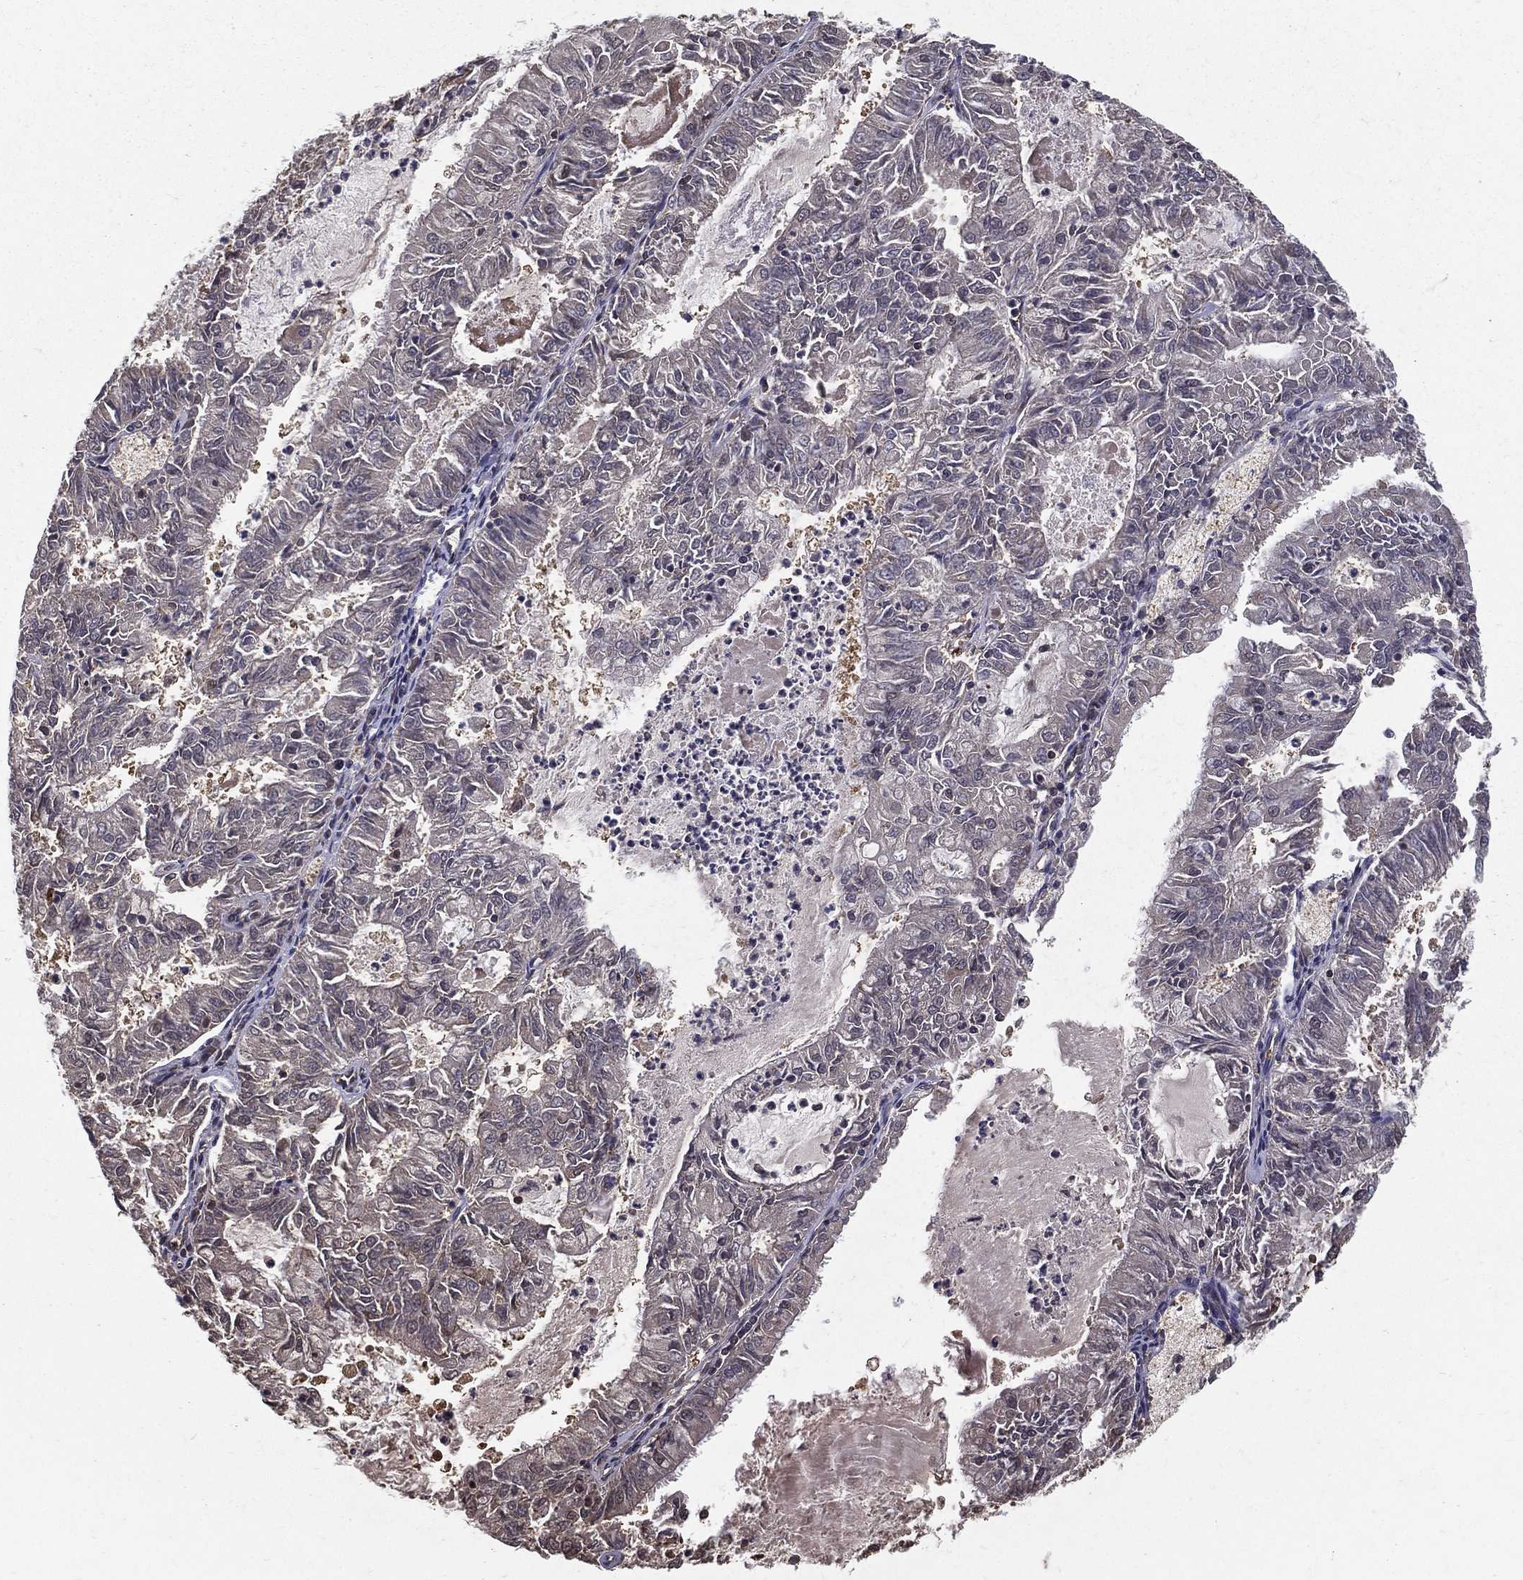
{"staining": {"intensity": "negative", "quantity": "none", "location": "none"}, "tissue": "endometrial cancer", "cell_type": "Tumor cells", "image_type": "cancer", "snomed": [{"axis": "morphology", "description": "Adenocarcinoma, NOS"}, {"axis": "topography", "description": "Endometrium"}], "caption": "Immunohistochemistry (IHC) histopathology image of human endometrial cancer (adenocarcinoma) stained for a protein (brown), which exhibits no expression in tumor cells.", "gene": "CERS2", "patient": {"sex": "female", "age": 57}}